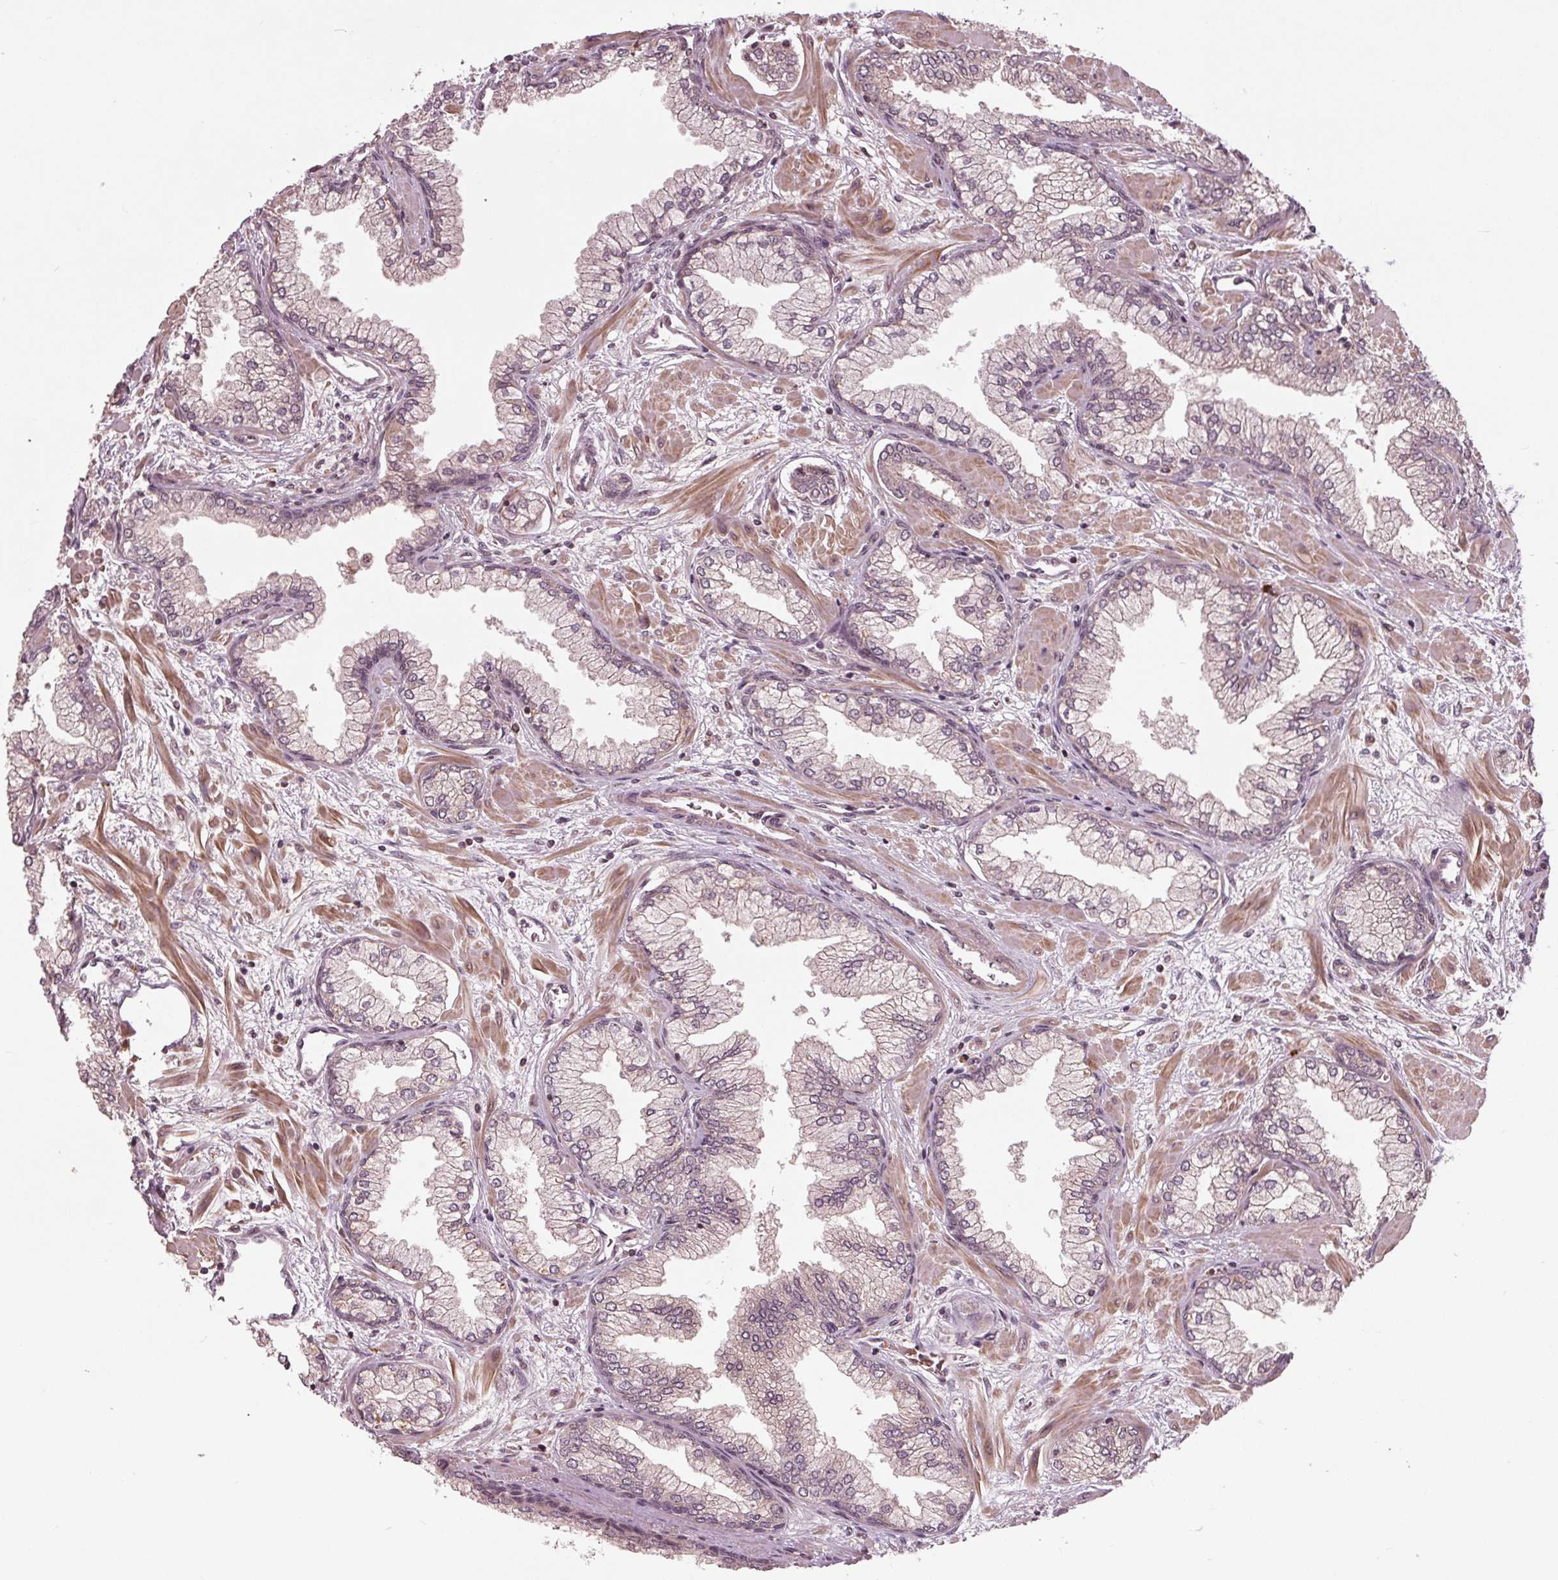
{"staining": {"intensity": "negative", "quantity": "none", "location": "none"}, "tissue": "prostate cancer", "cell_type": "Tumor cells", "image_type": "cancer", "snomed": [{"axis": "morphology", "description": "Adenocarcinoma, Low grade"}, {"axis": "topography", "description": "Prostate"}], "caption": "This is a image of immunohistochemistry (IHC) staining of prostate cancer, which shows no expression in tumor cells.", "gene": "CDKL4", "patient": {"sex": "male", "age": 55}}